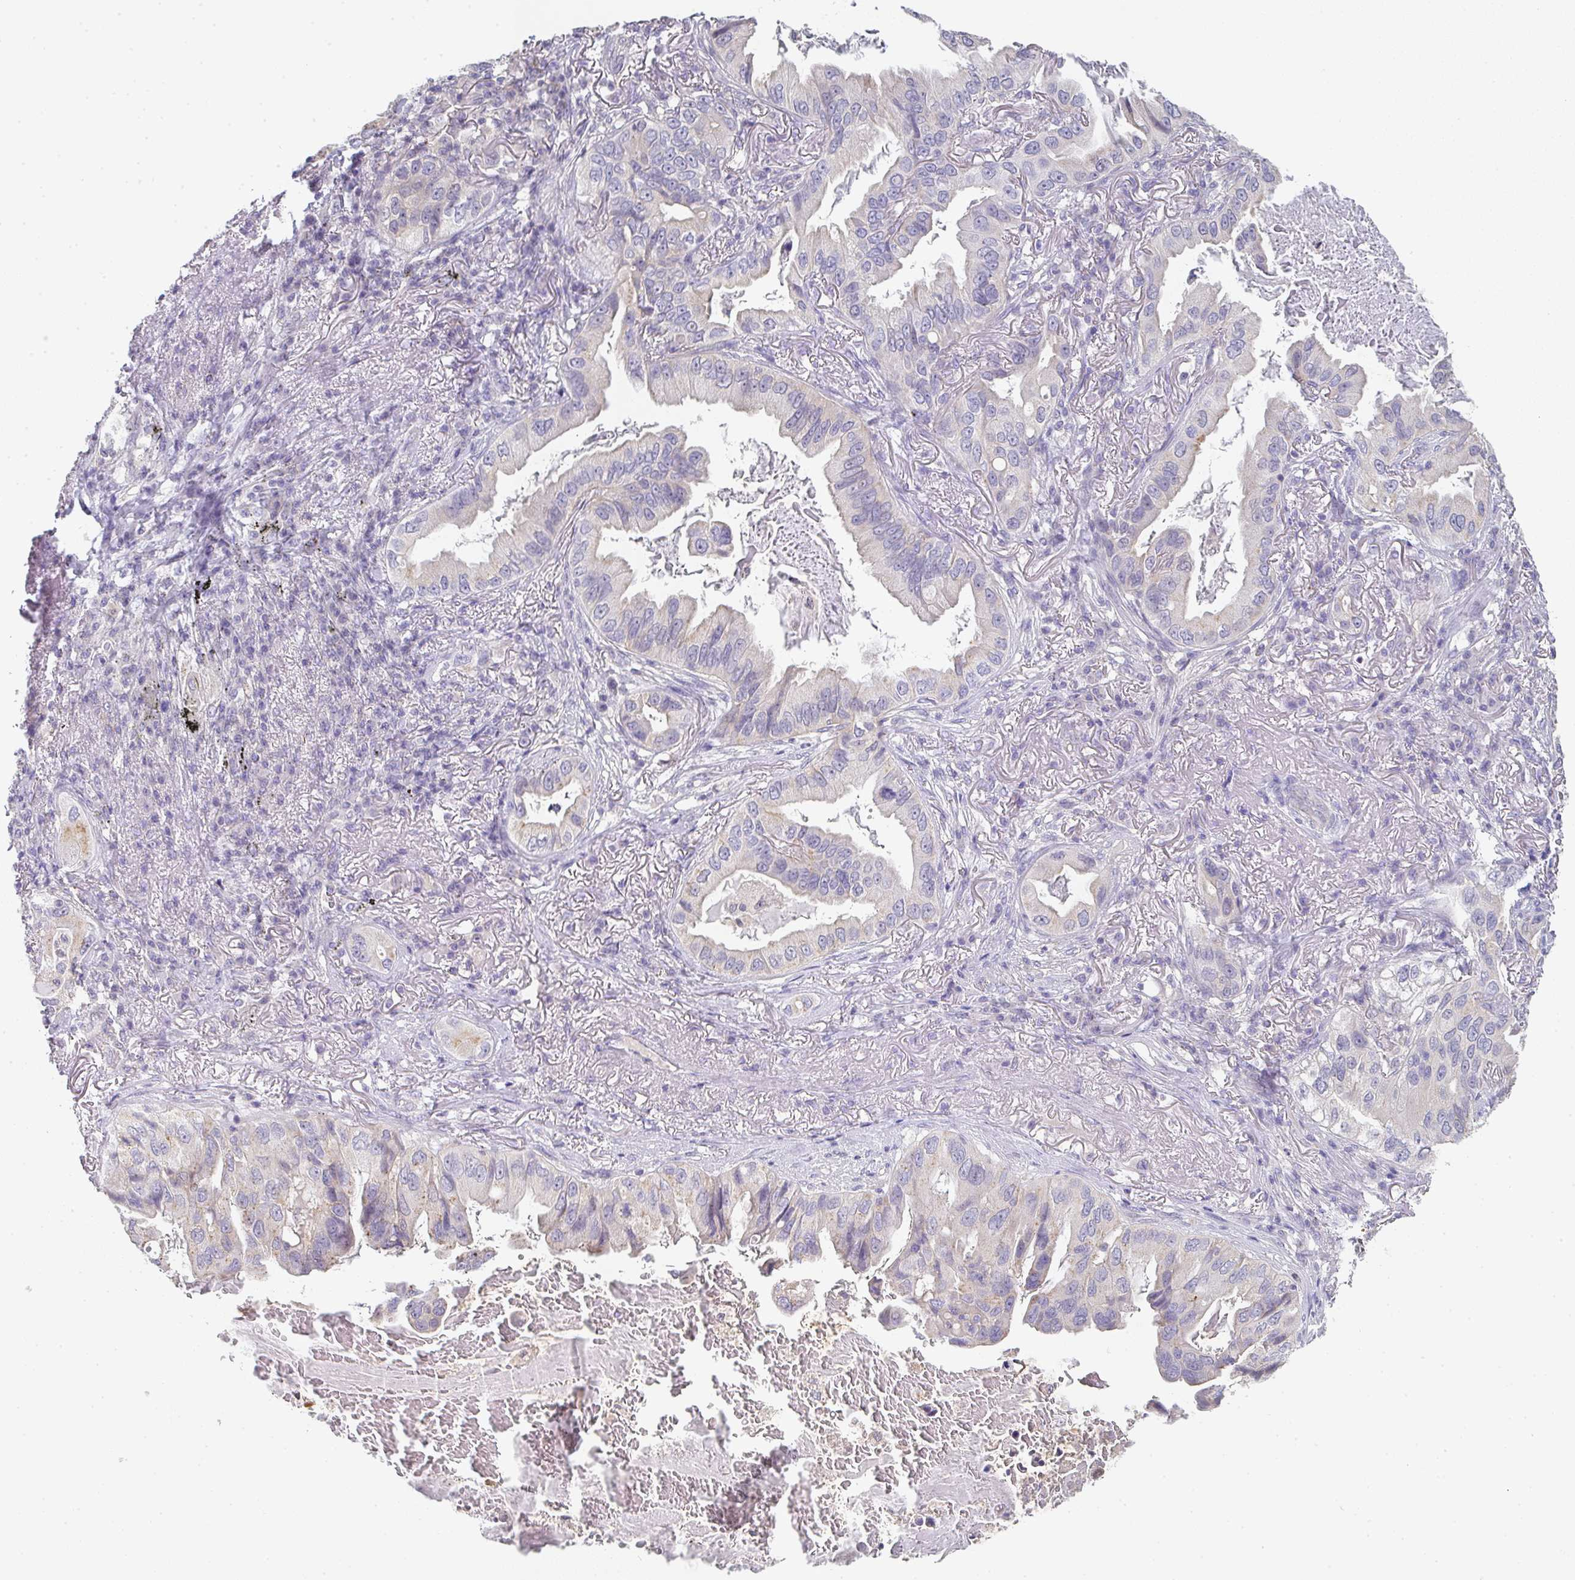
{"staining": {"intensity": "negative", "quantity": "none", "location": "none"}, "tissue": "lung cancer", "cell_type": "Tumor cells", "image_type": "cancer", "snomed": [{"axis": "morphology", "description": "Adenocarcinoma, NOS"}, {"axis": "topography", "description": "Lung"}], "caption": "IHC of adenocarcinoma (lung) demonstrates no staining in tumor cells. Nuclei are stained in blue.", "gene": "CHMP5", "patient": {"sex": "female", "age": 69}}